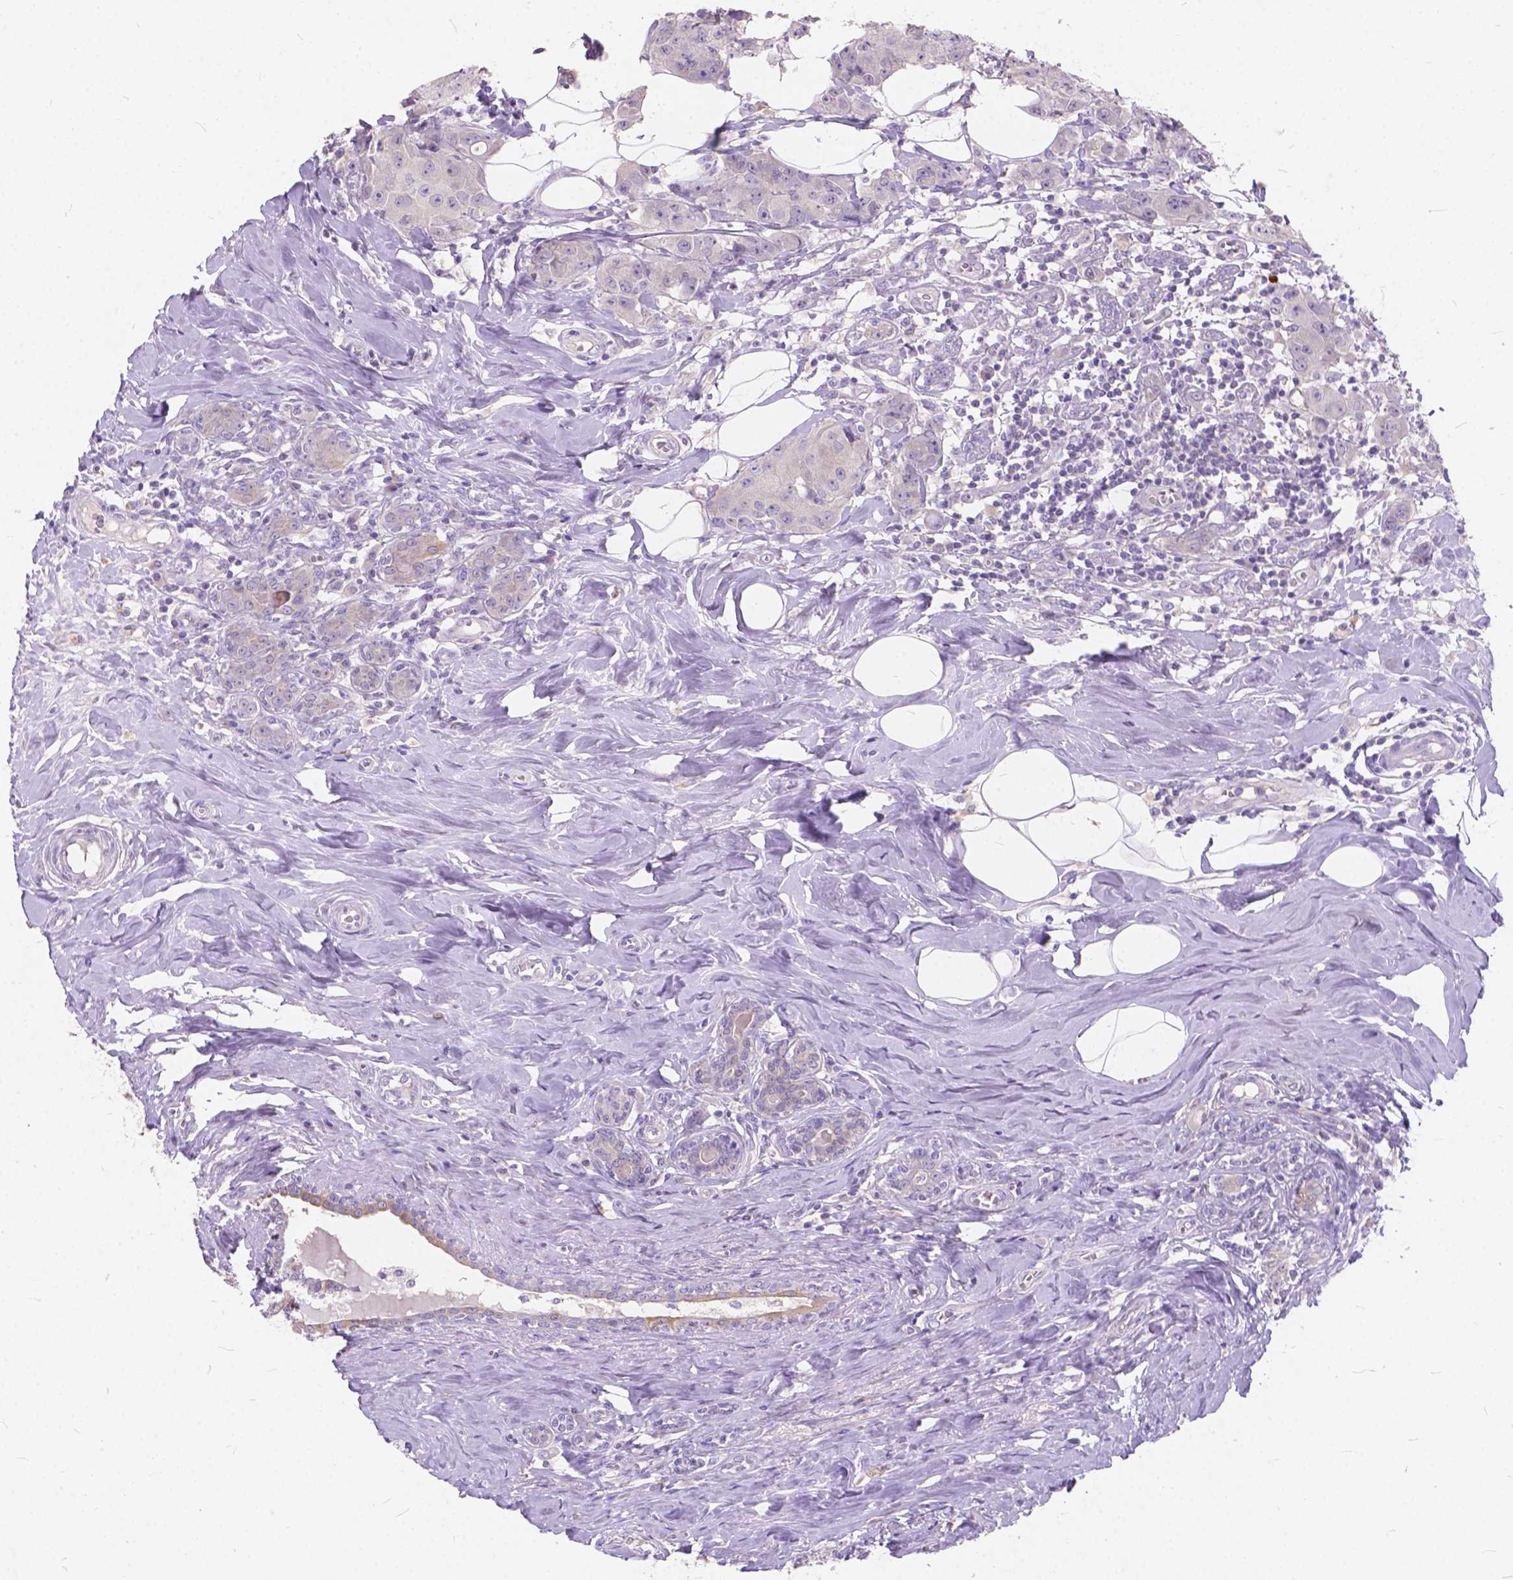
{"staining": {"intensity": "negative", "quantity": "none", "location": "none"}, "tissue": "breast cancer", "cell_type": "Tumor cells", "image_type": "cancer", "snomed": [{"axis": "morphology", "description": "Normal tissue, NOS"}, {"axis": "morphology", "description": "Duct carcinoma"}, {"axis": "topography", "description": "Breast"}], "caption": "Immunohistochemistry of invasive ductal carcinoma (breast) shows no staining in tumor cells.", "gene": "PEX11G", "patient": {"sex": "female", "age": 43}}